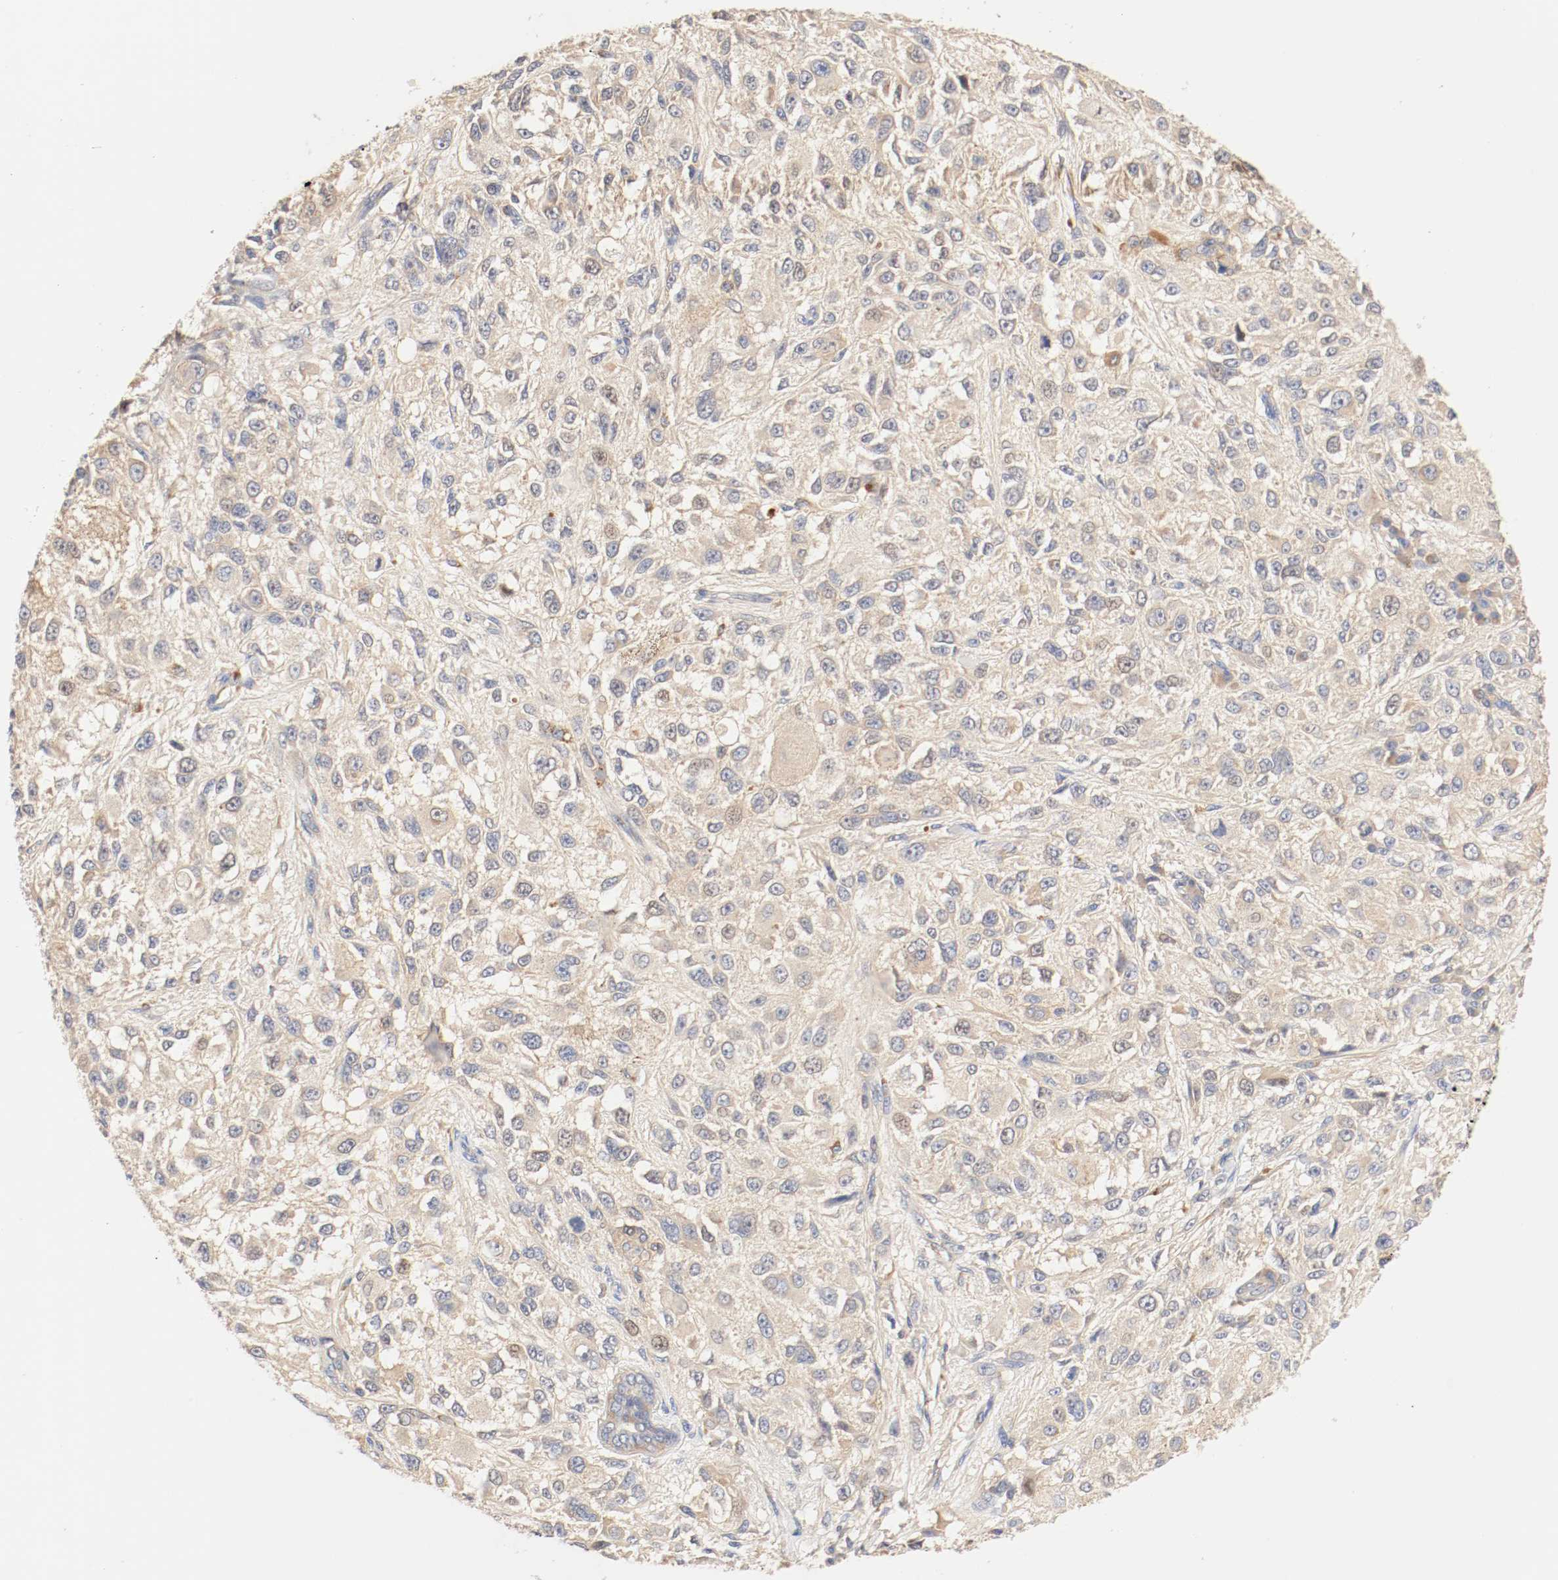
{"staining": {"intensity": "moderate", "quantity": ">75%", "location": "cytoplasmic/membranous"}, "tissue": "melanoma", "cell_type": "Tumor cells", "image_type": "cancer", "snomed": [{"axis": "morphology", "description": "Necrosis, NOS"}, {"axis": "morphology", "description": "Malignant melanoma, NOS"}, {"axis": "topography", "description": "Skin"}], "caption": "High-magnification brightfield microscopy of malignant melanoma stained with DAB (brown) and counterstained with hematoxylin (blue). tumor cells exhibit moderate cytoplasmic/membranous staining is seen in about>75% of cells. (Brightfield microscopy of DAB IHC at high magnification).", "gene": "GIT1", "patient": {"sex": "female", "age": 87}}